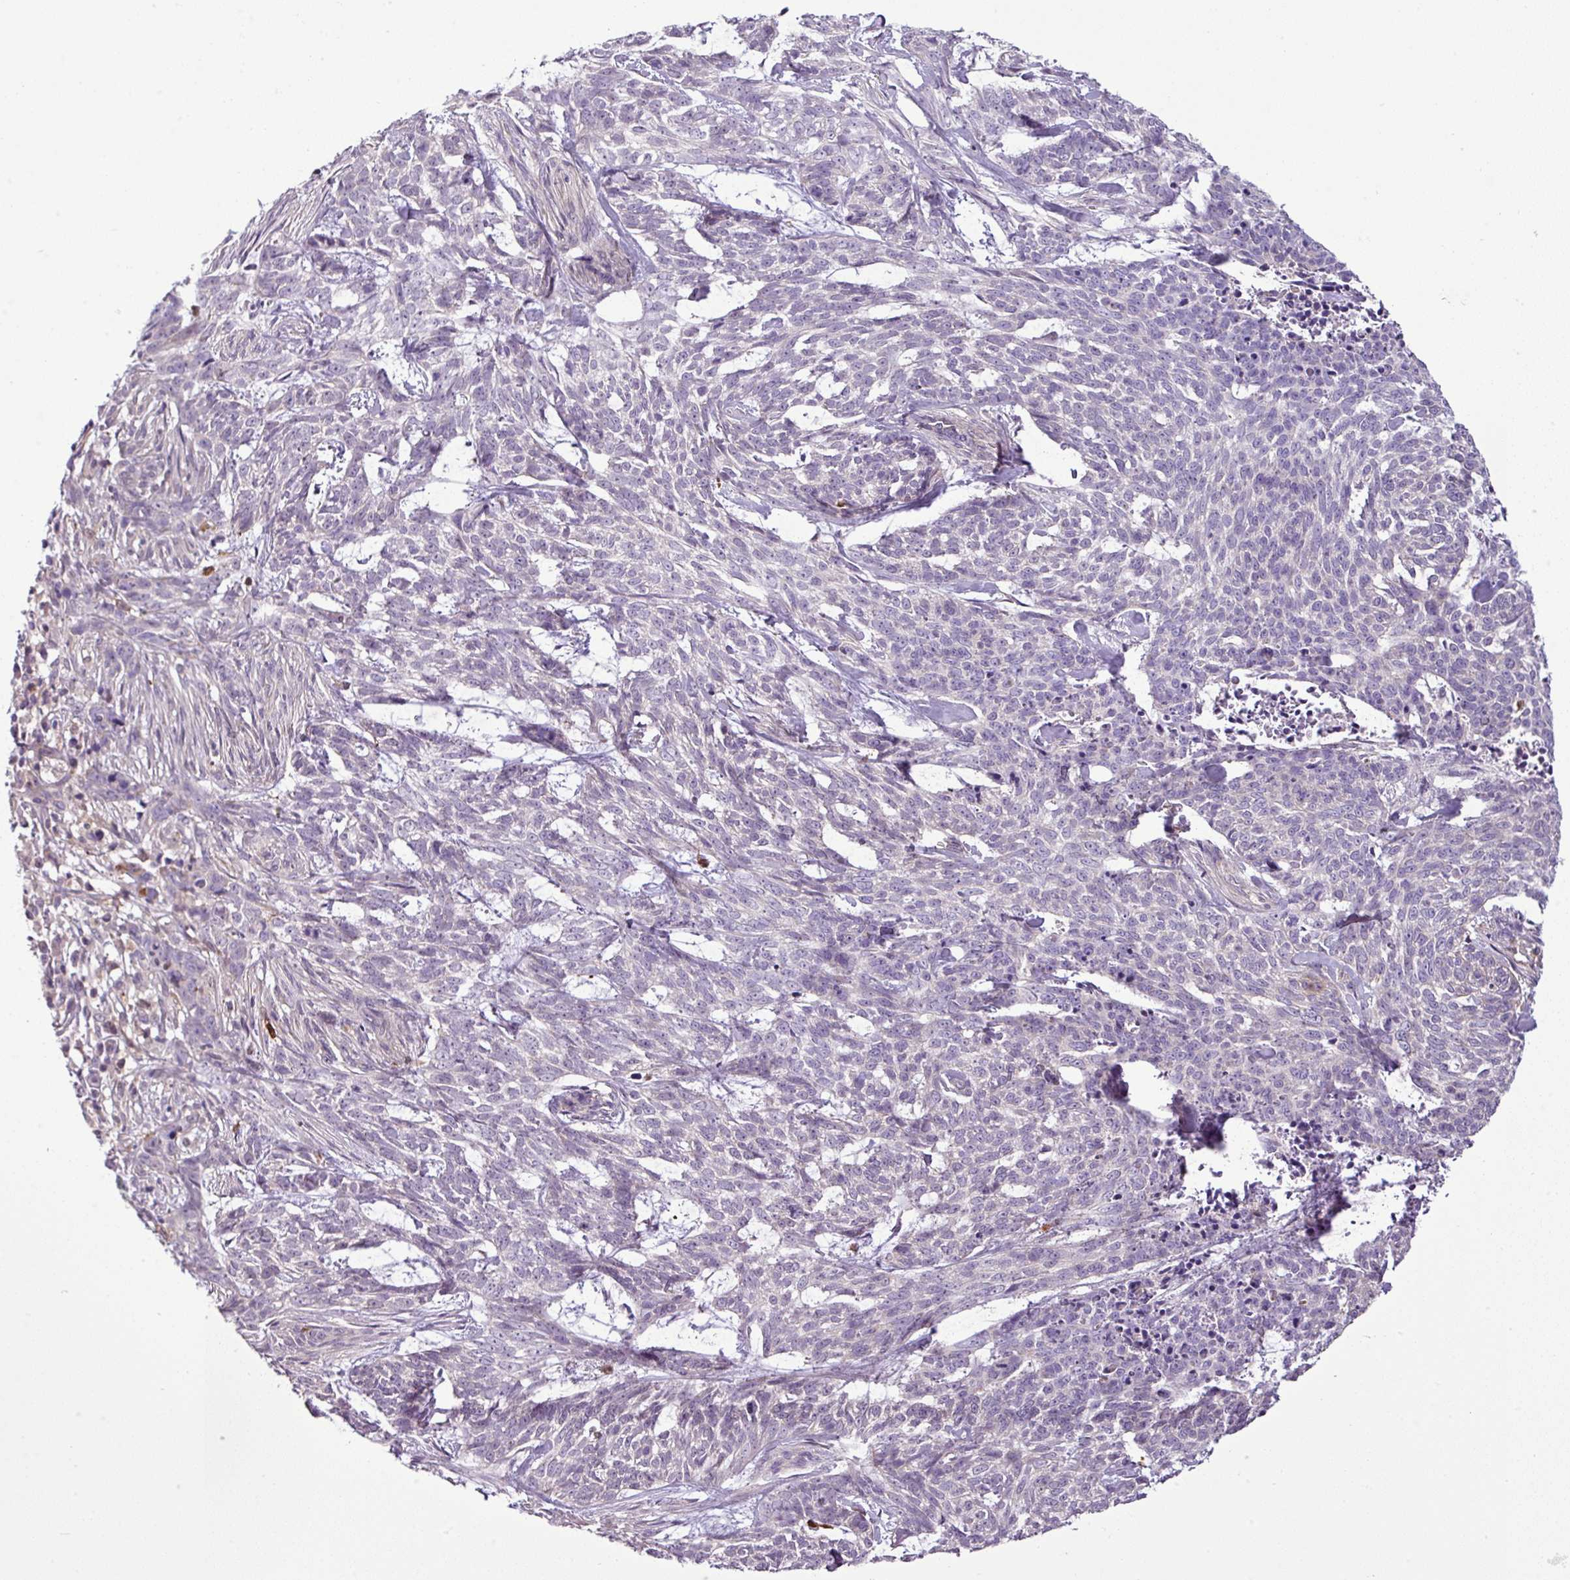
{"staining": {"intensity": "negative", "quantity": "none", "location": "none"}, "tissue": "skin cancer", "cell_type": "Tumor cells", "image_type": "cancer", "snomed": [{"axis": "morphology", "description": "Basal cell carcinoma"}, {"axis": "topography", "description": "Skin"}], "caption": "DAB (3,3'-diaminobenzidine) immunohistochemical staining of skin basal cell carcinoma exhibits no significant staining in tumor cells.", "gene": "NBEAL2", "patient": {"sex": "female", "age": 93}}